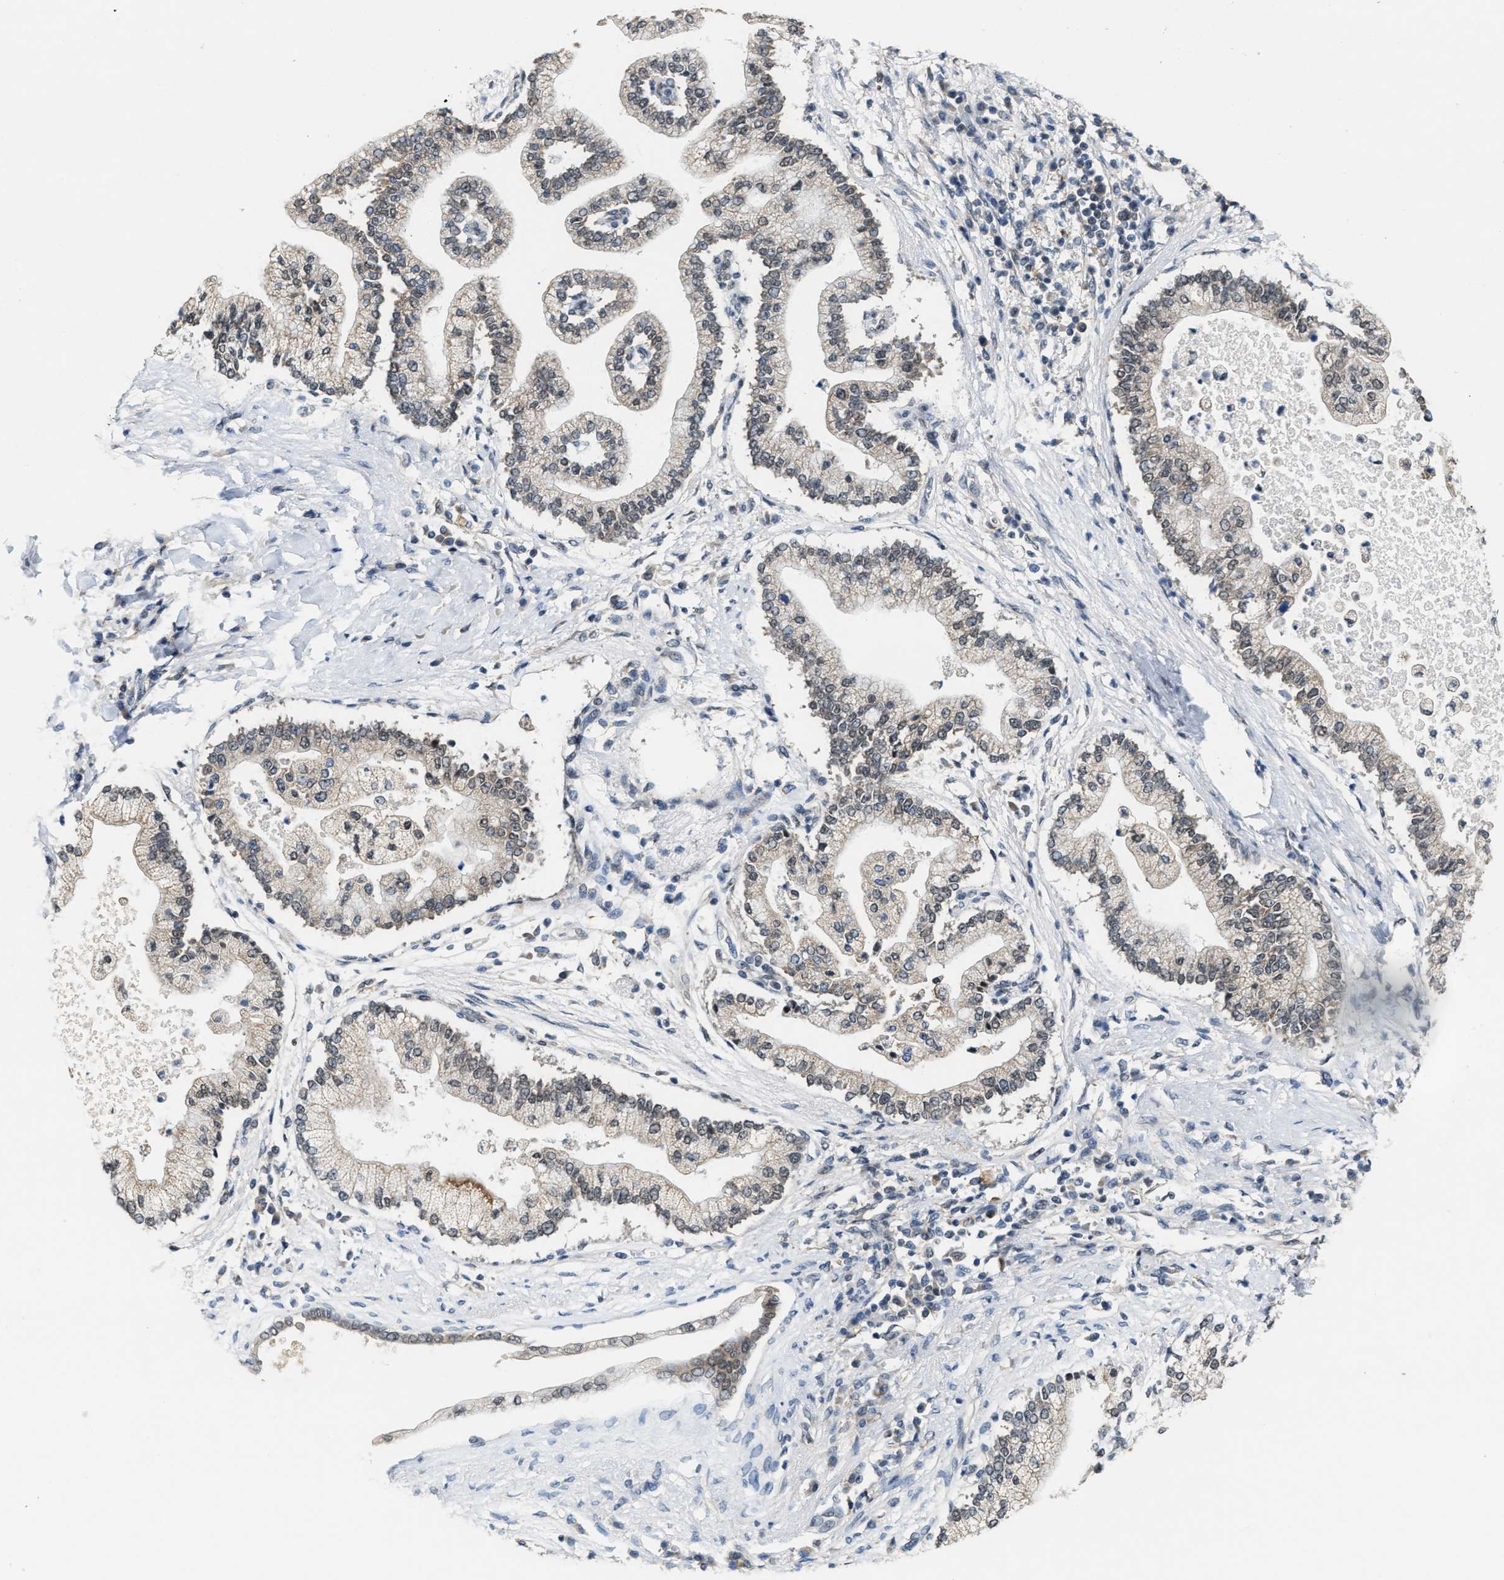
{"staining": {"intensity": "weak", "quantity": "<25%", "location": "cytoplasmic/membranous"}, "tissue": "liver cancer", "cell_type": "Tumor cells", "image_type": "cancer", "snomed": [{"axis": "morphology", "description": "Cholangiocarcinoma"}, {"axis": "topography", "description": "Liver"}], "caption": "The IHC micrograph has no significant staining in tumor cells of cholangiocarcinoma (liver) tissue. The staining was performed using DAB (3,3'-diaminobenzidine) to visualize the protein expression in brown, while the nuclei were stained in blue with hematoxylin (Magnification: 20x).", "gene": "KIF24", "patient": {"sex": "male", "age": 50}}